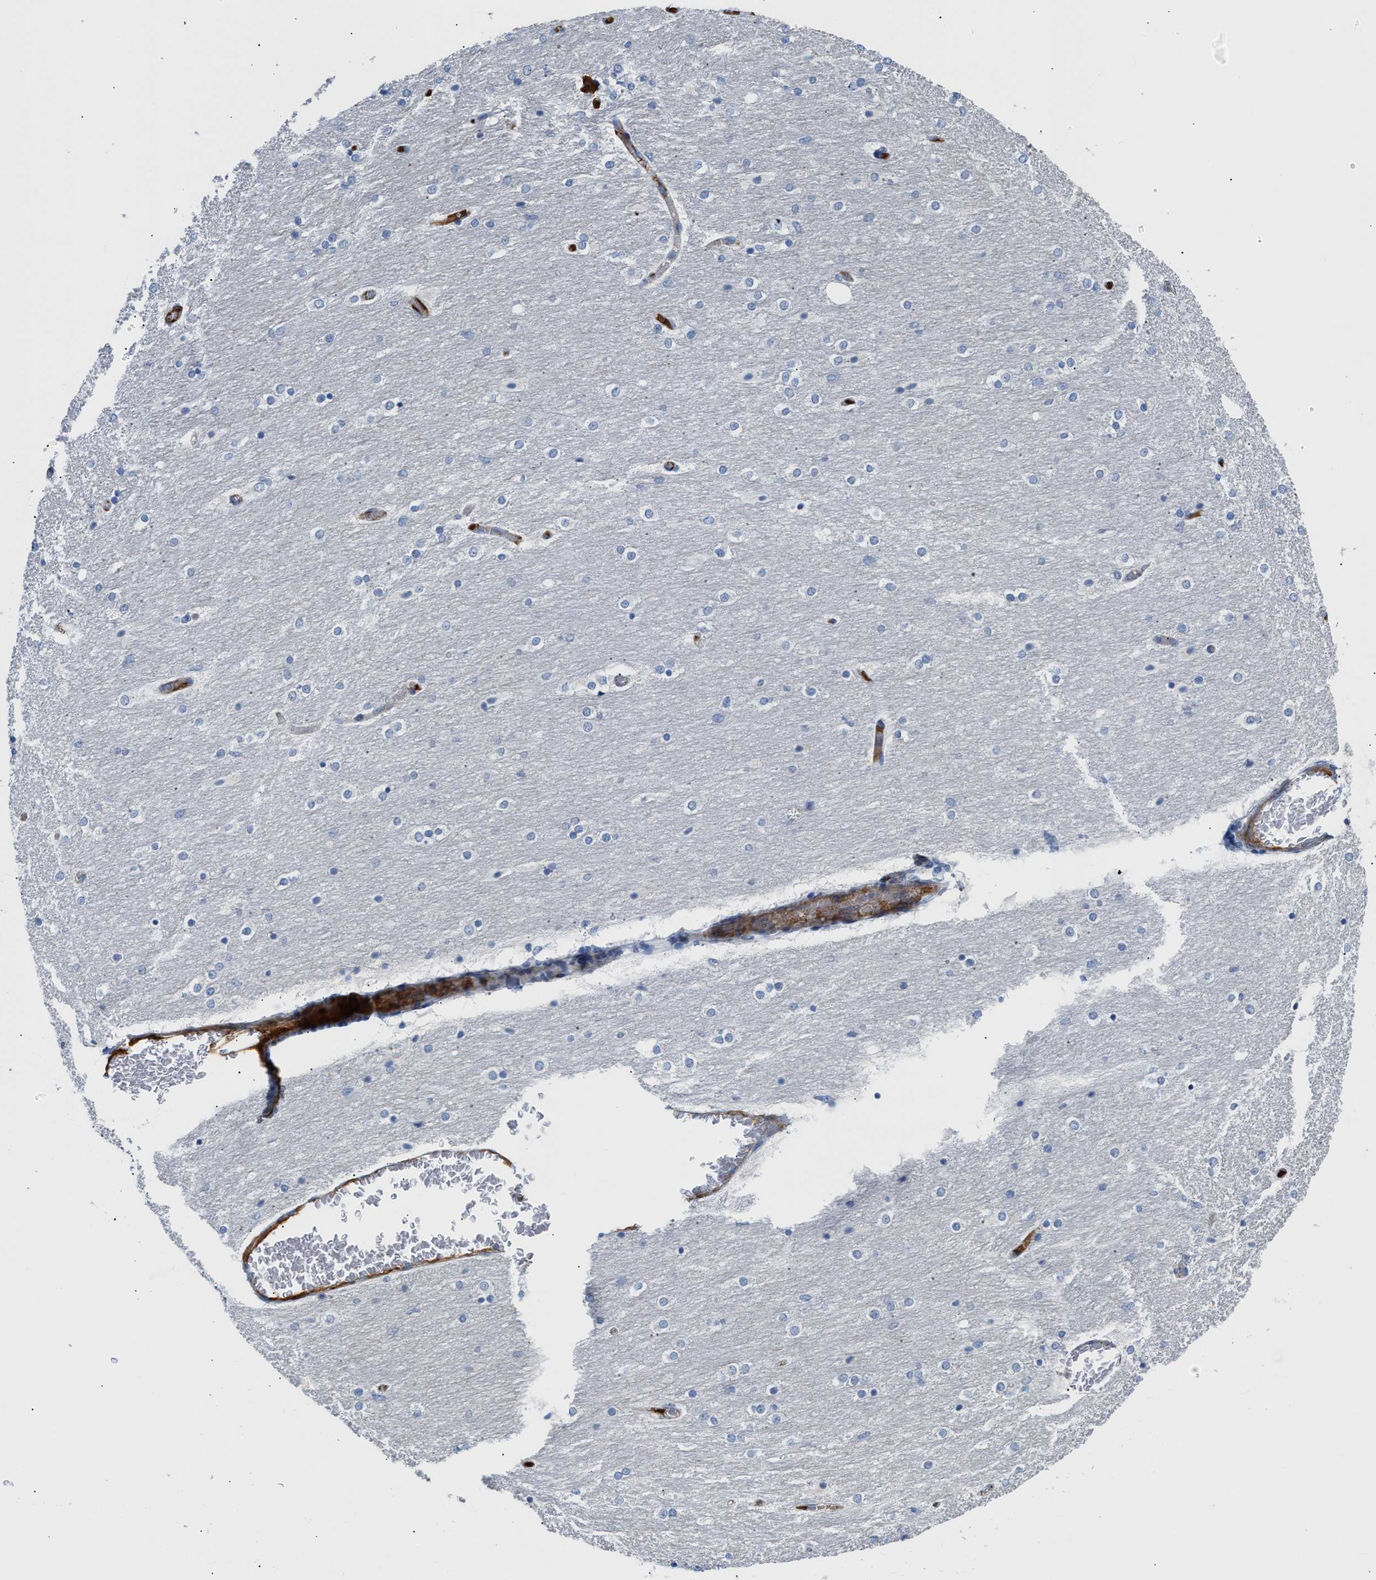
{"staining": {"intensity": "negative", "quantity": "none", "location": "none"}, "tissue": "cerebellum", "cell_type": "Cells in granular layer", "image_type": "normal", "snomed": [{"axis": "morphology", "description": "Normal tissue, NOS"}, {"axis": "topography", "description": "Cerebellum"}], "caption": "The IHC photomicrograph has no significant staining in cells in granular layer of cerebellum.", "gene": "TFPI", "patient": {"sex": "female", "age": 54}}